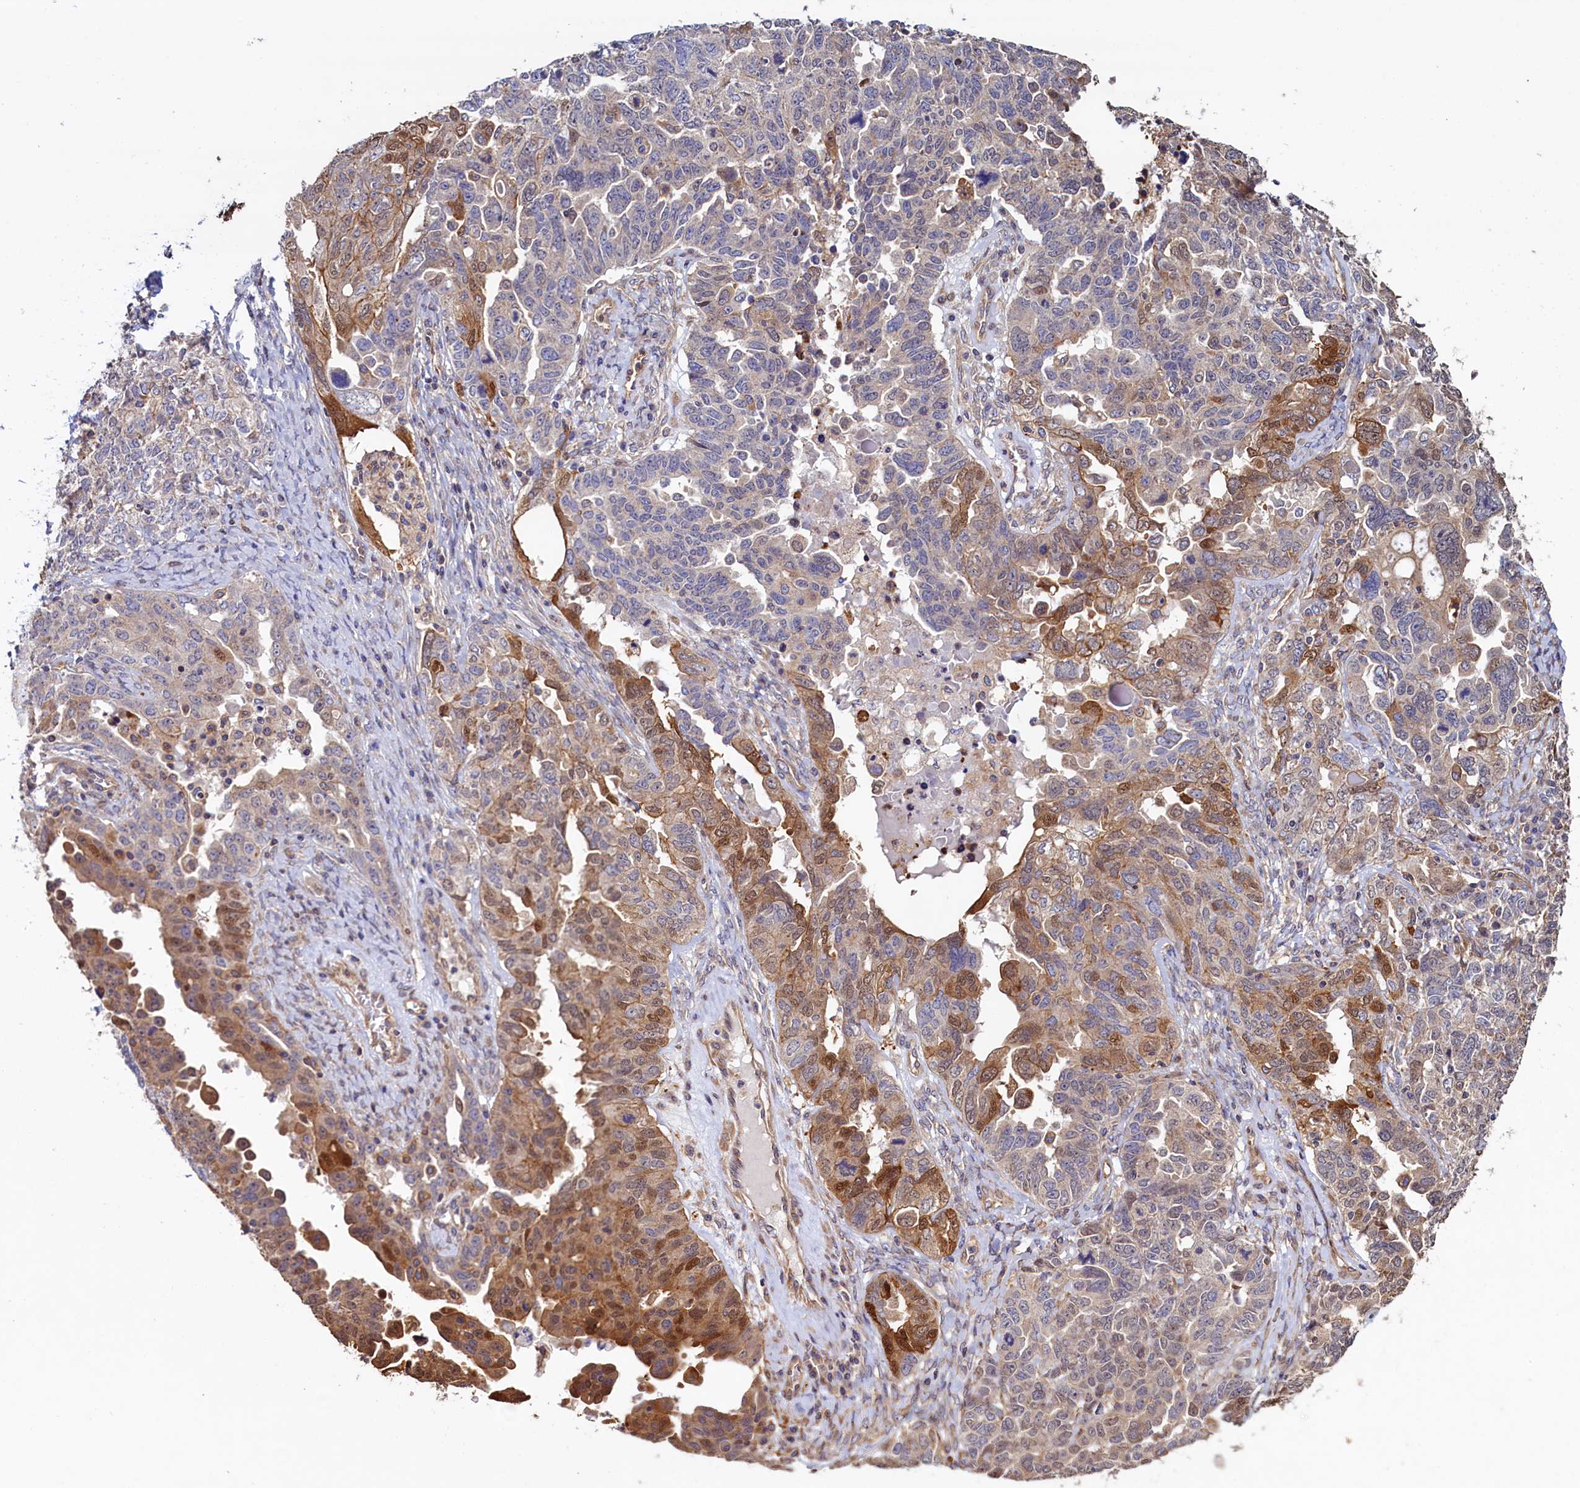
{"staining": {"intensity": "moderate", "quantity": "<25%", "location": "cytoplasmic/membranous"}, "tissue": "ovarian cancer", "cell_type": "Tumor cells", "image_type": "cancer", "snomed": [{"axis": "morphology", "description": "Carcinoma, endometroid"}, {"axis": "topography", "description": "Ovary"}], "caption": "Protein analysis of ovarian cancer (endometroid carcinoma) tissue exhibits moderate cytoplasmic/membranous expression in about <25% of tumor cells.", "gene": "ATXN2L", "patient": {"sex": "female", "age": 62}}